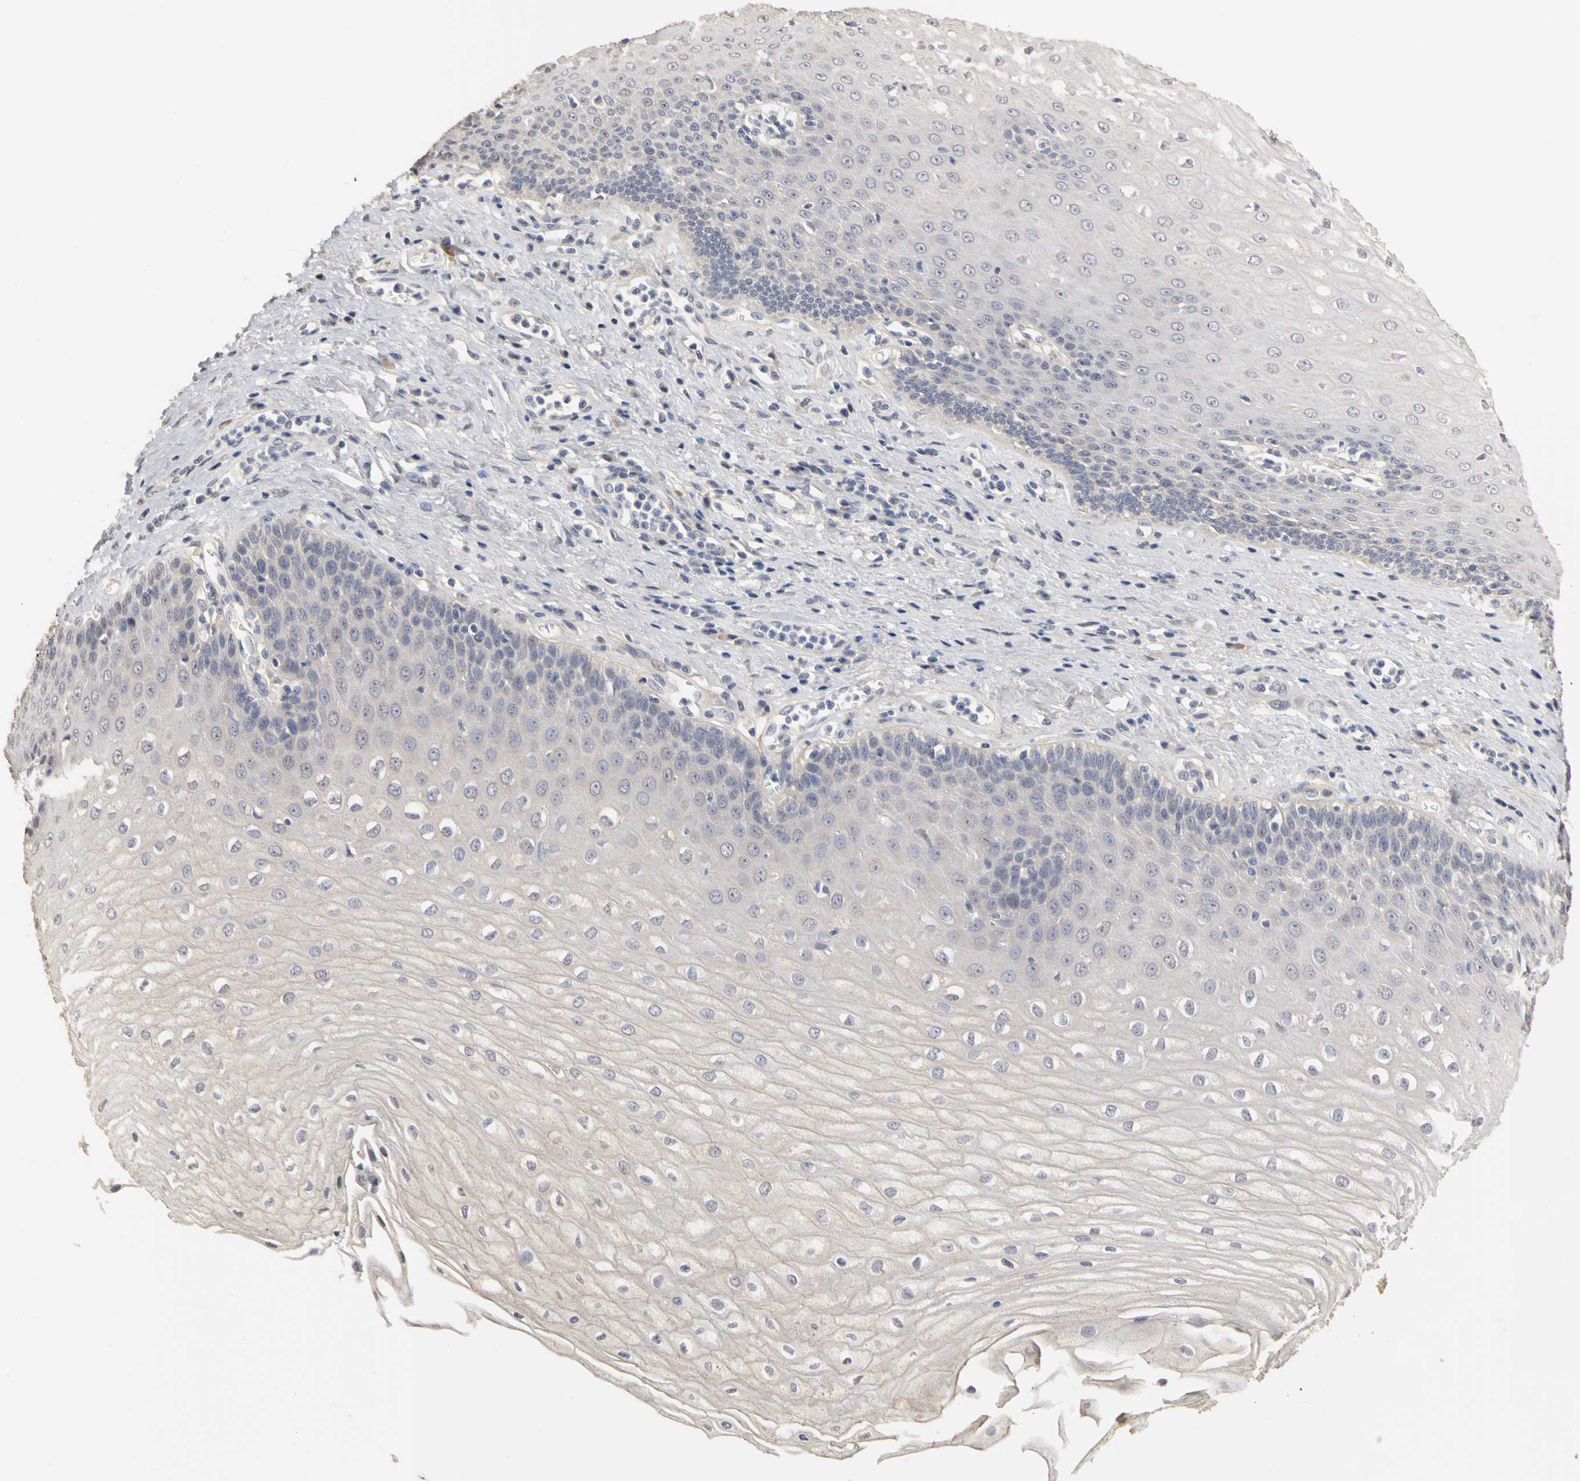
{"staining": {"intensity": "negative", "quantity": "none", "location": "none"}, "tissue": "esophagus", "cell_type": "Squamous epithelial cells", "image_type": "normal", "snomed": [{"axis": "morphology", "description": "Normal tissue, NOS"}, {"axis": "morphology", "description": "Squamous cell carcinoma, NOS"}, {"axis": "topography", "description": "Esophagus"}], "caption": "Squamous epithelial cells are negative for protein expression in unremarkable human esophagus. (DAB immunohistochemistry (IHC) visualized using brightfield microscopy, high magnification).", "gene": "PGR", "patient": {"sex": "male", "age": 65}}